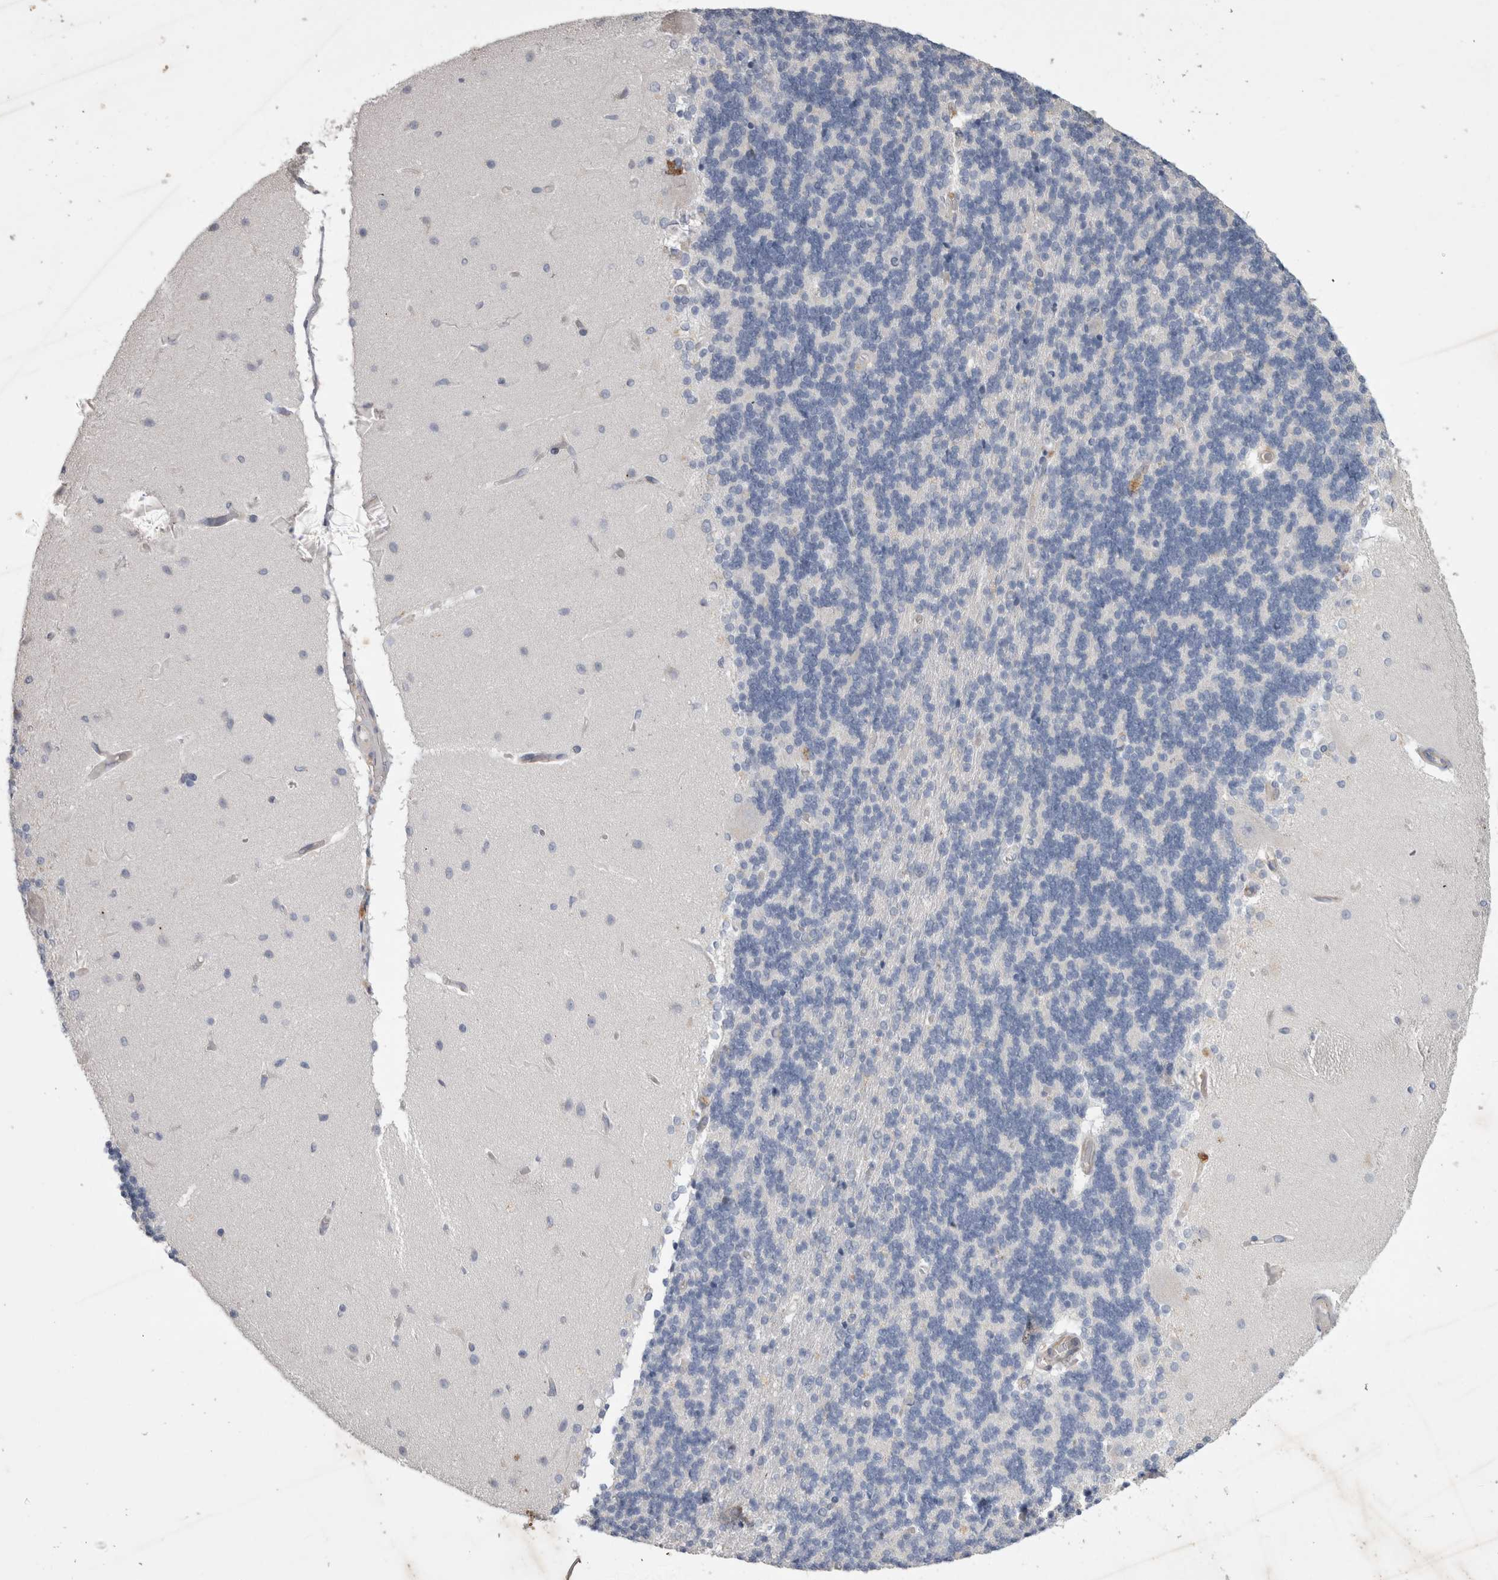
{"staining": {"intensity": "negative", "quantity": "none", "location": "none"}, "tissue": "cerebellum", "cell_type": "Cells in granular layer", "image_type": "normal", "snomed": [{"axis": "morphology", "description": "Normal tissue, NOS"}, {"axis": "topography", "description": "Cerebellum"}], "caption": "The image reveals no significant positivity in cells in granular layer of cerebellum. Nuclei are stained in blue.", "gene": "STRADB", "patient": {"sex": "female", "age": 54}}